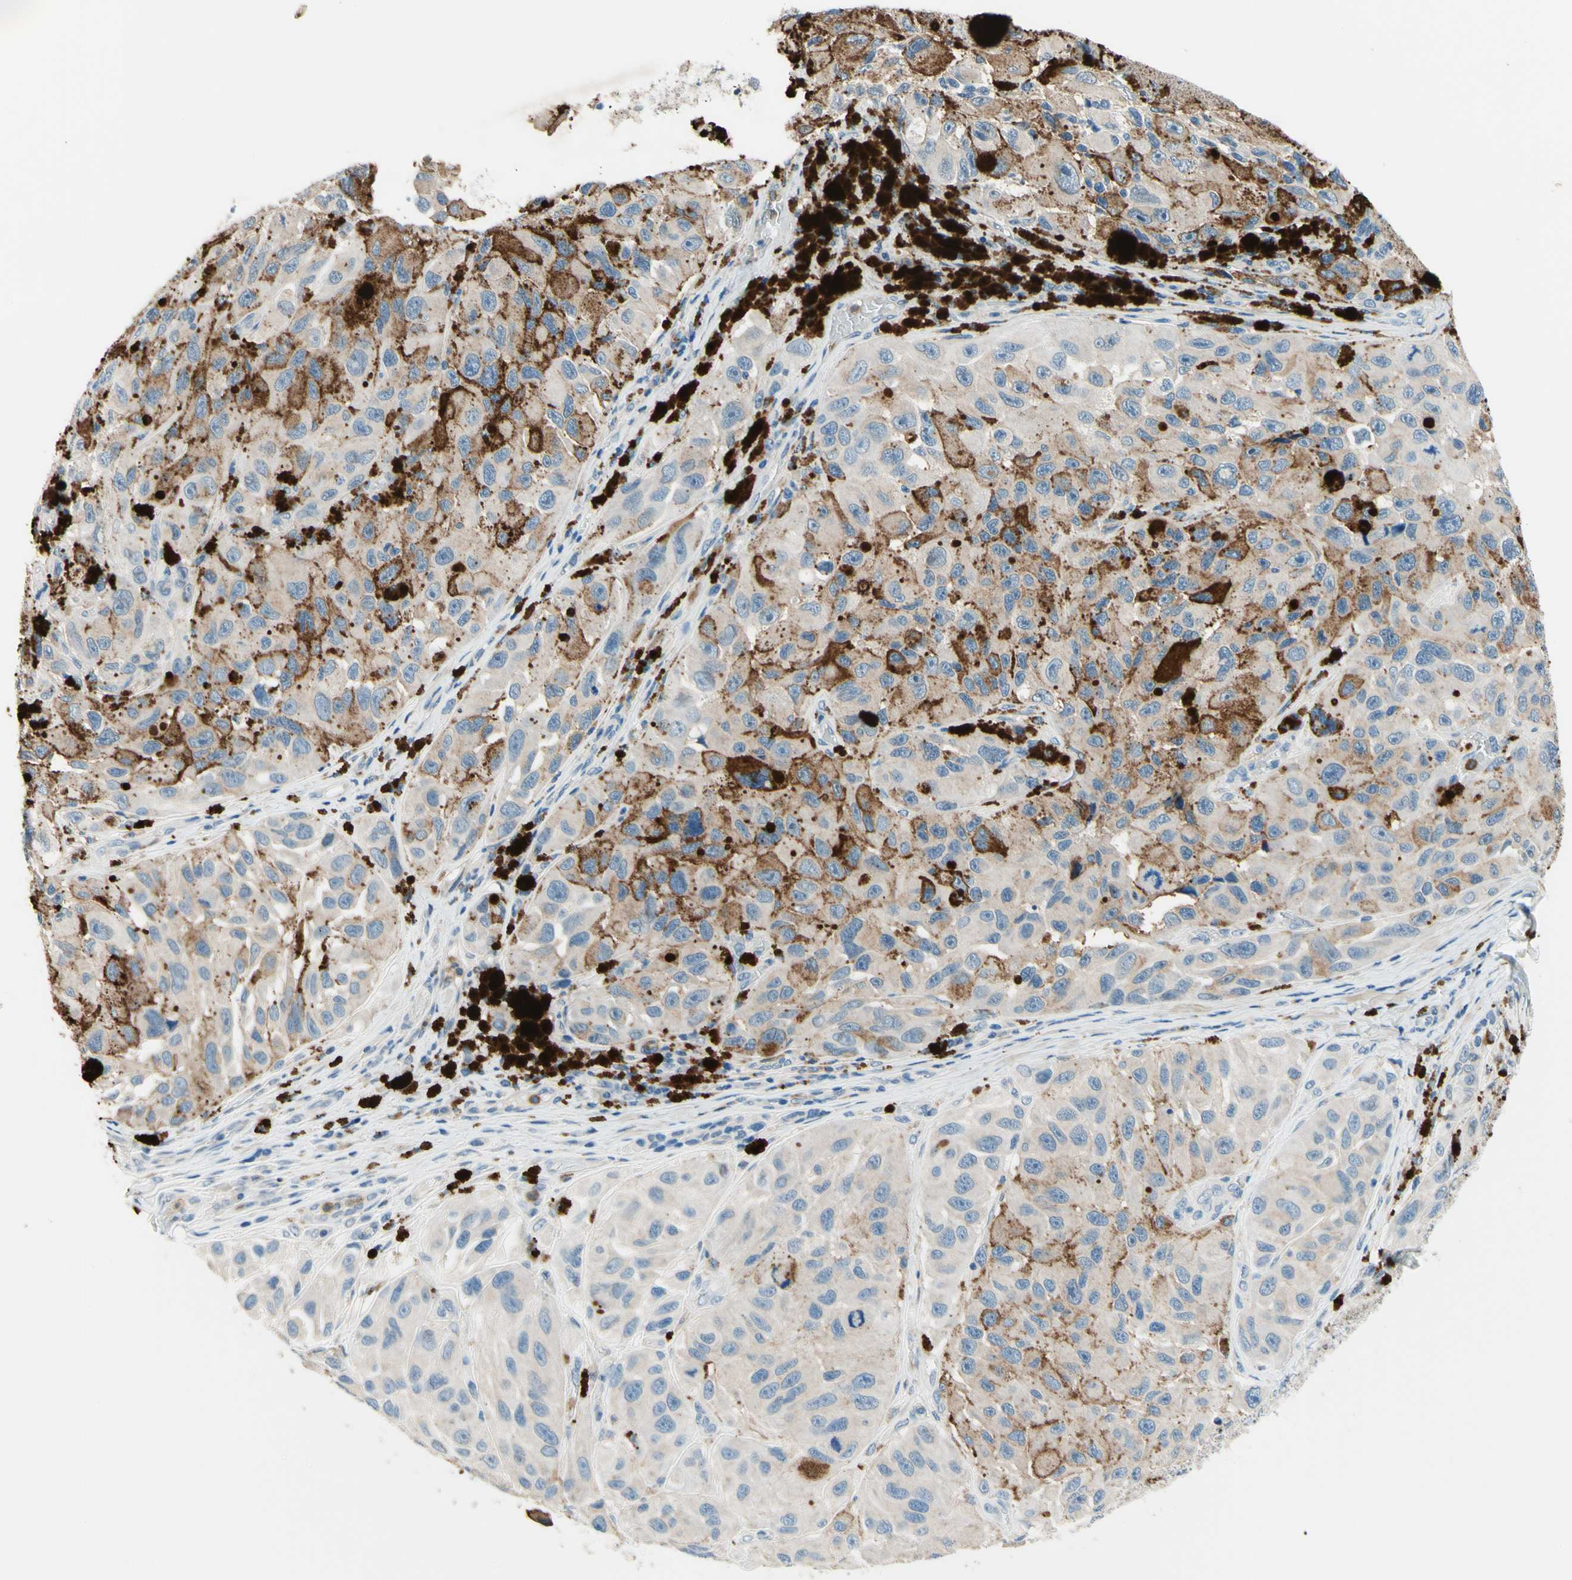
{"staining": {"intensity": "weak", "quantity": "25%-75%", "location": "cytoplasmic/membranous"}, "tissue": "melanoma", "cell_type": "Tumor cells", "image_type": "cancer", "snomed": [{"axis": "morphology", "description": "Malignant melanoma, NOS"}, {"axis": "topography", "description": "Skin"}], "caption": "This photomicrograph shows melanoma stained with IHC to label a protein in brown. The cytoplasmic/membranous of tumor cells show weak positivity for the protein. Nuclei are counter-stained blue.", "gene": "SIGLEC9", "patient": {"sex": "female", "age": 73}}